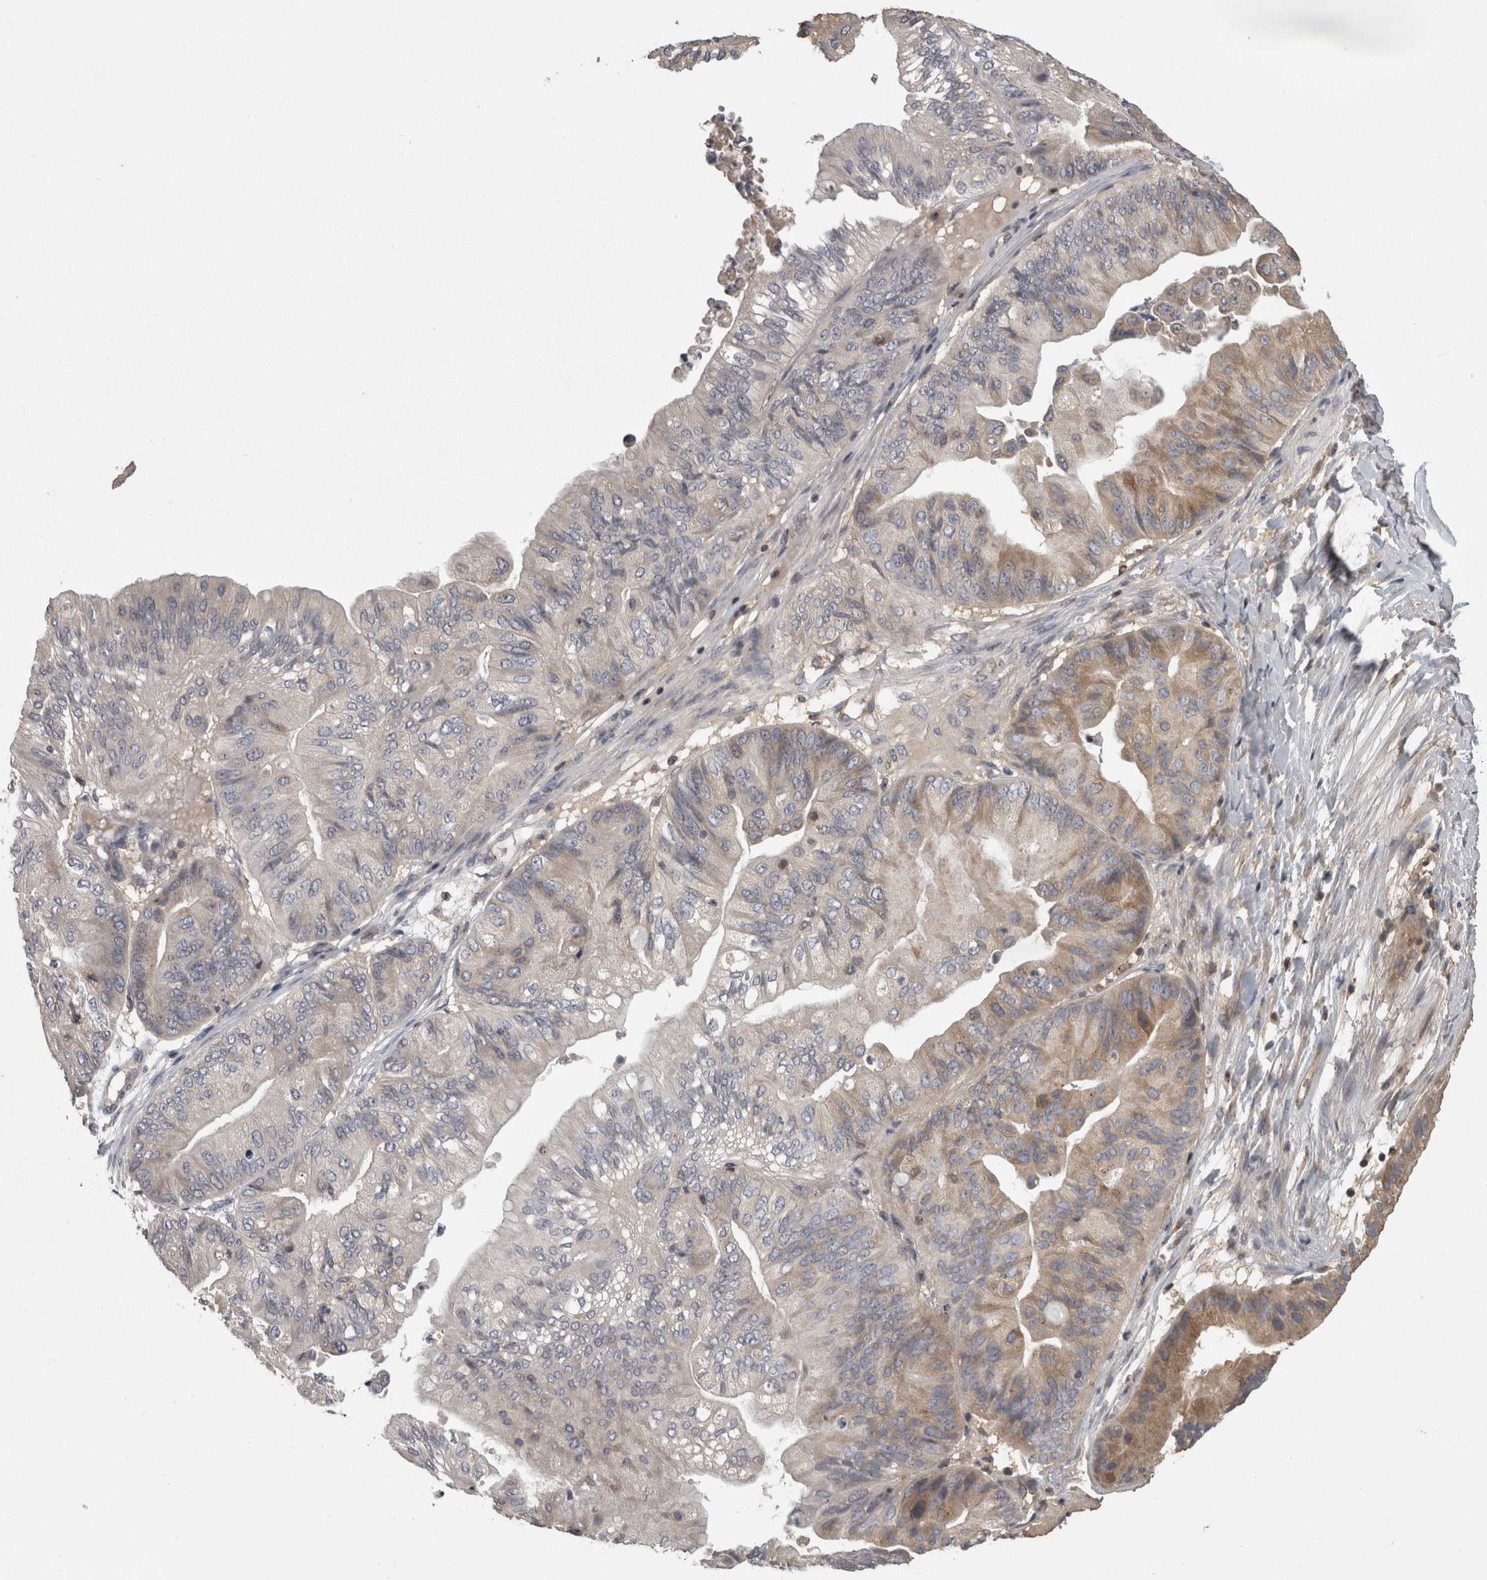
{"staining": {"intensity": "moderate", "quantity": "<25%", "location": "cytoplasmic/membranous"}, "tissue": "ovarian cancer", "cell_type": "Tumor cells", "image_type": "cancer", "snomed": [{"axis": "morphology", "description": "Cystadenocarcinoma, mucinous, NOS"}, {"axis": "topography", "description": "Ovary"}], "caption": "Tumor cells exhibit low levels of moderate cytoplasmic/membranous positivity in about <25% of cells in ovarian cancer (mucinous cystadenocarcinoma). The protein is shown in brown color, while the nuclei are stained blue.", "gene": "PCM1", "patient": {"sex": "female", "age": 61}}